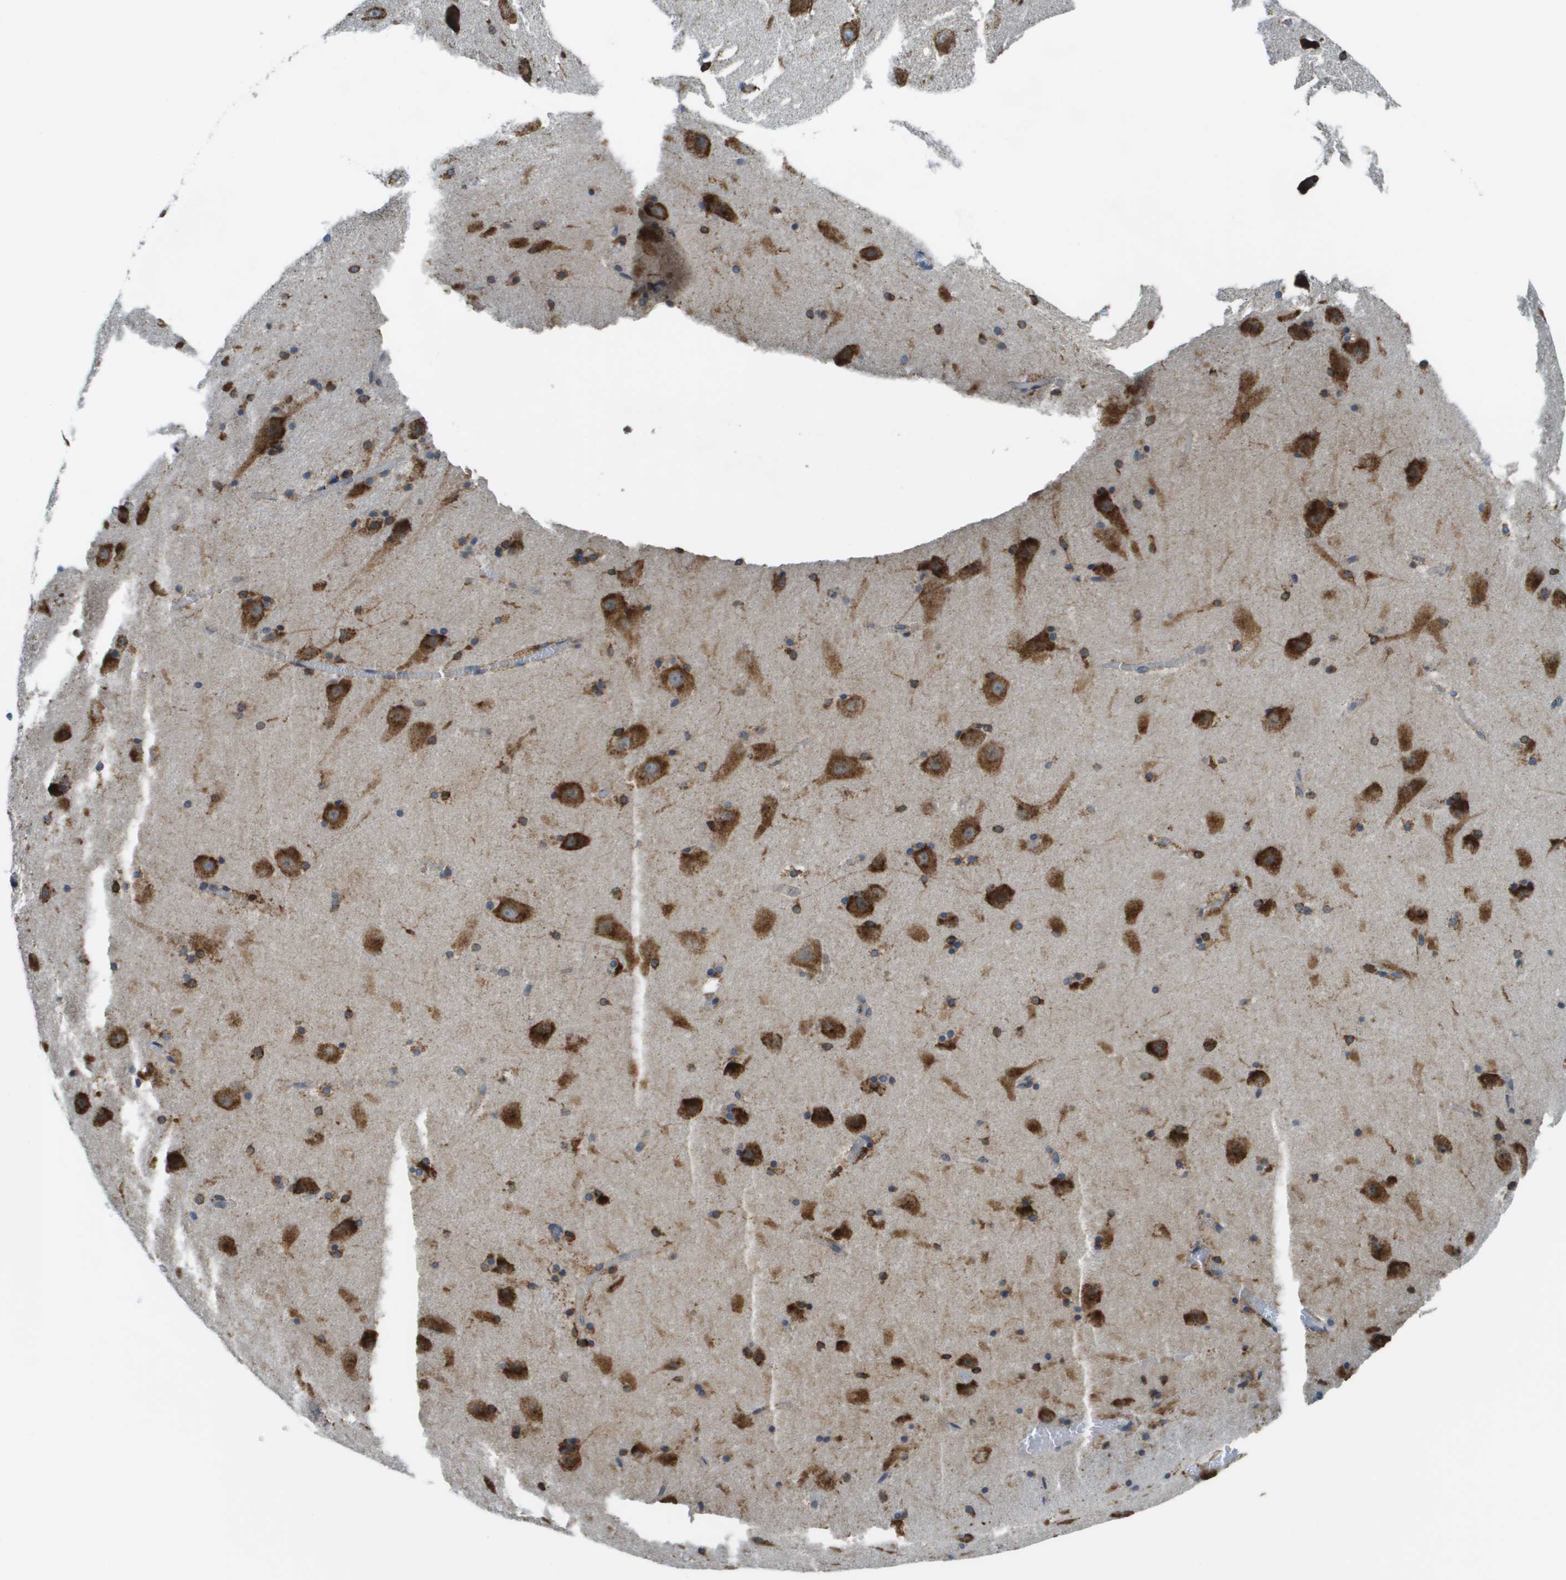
{"staining": {"intensity": "weak", "quantity": "<25%", "location": "cytoplasmic/membranous"}, "tissue": "hippocampus", "cell_type": "Glial cells", "image_type": "normal", "snomed": [{"axis": "morphology", "description": "Normal tissue, NOS"}, {"axis": "topography", "description": "Hippocampus"}], "caption": "An image of human hippocampus is negative for staining in glial cells. The staining was performed using DAB (3,3'-diaminobenzidine) to visualize the protein expression in brown, while the nuclei were stained in blue with hematoxylin (Magnification: 20x).", "gene": "CNPY3", "patient": {"sex": "male", "age": 45}}